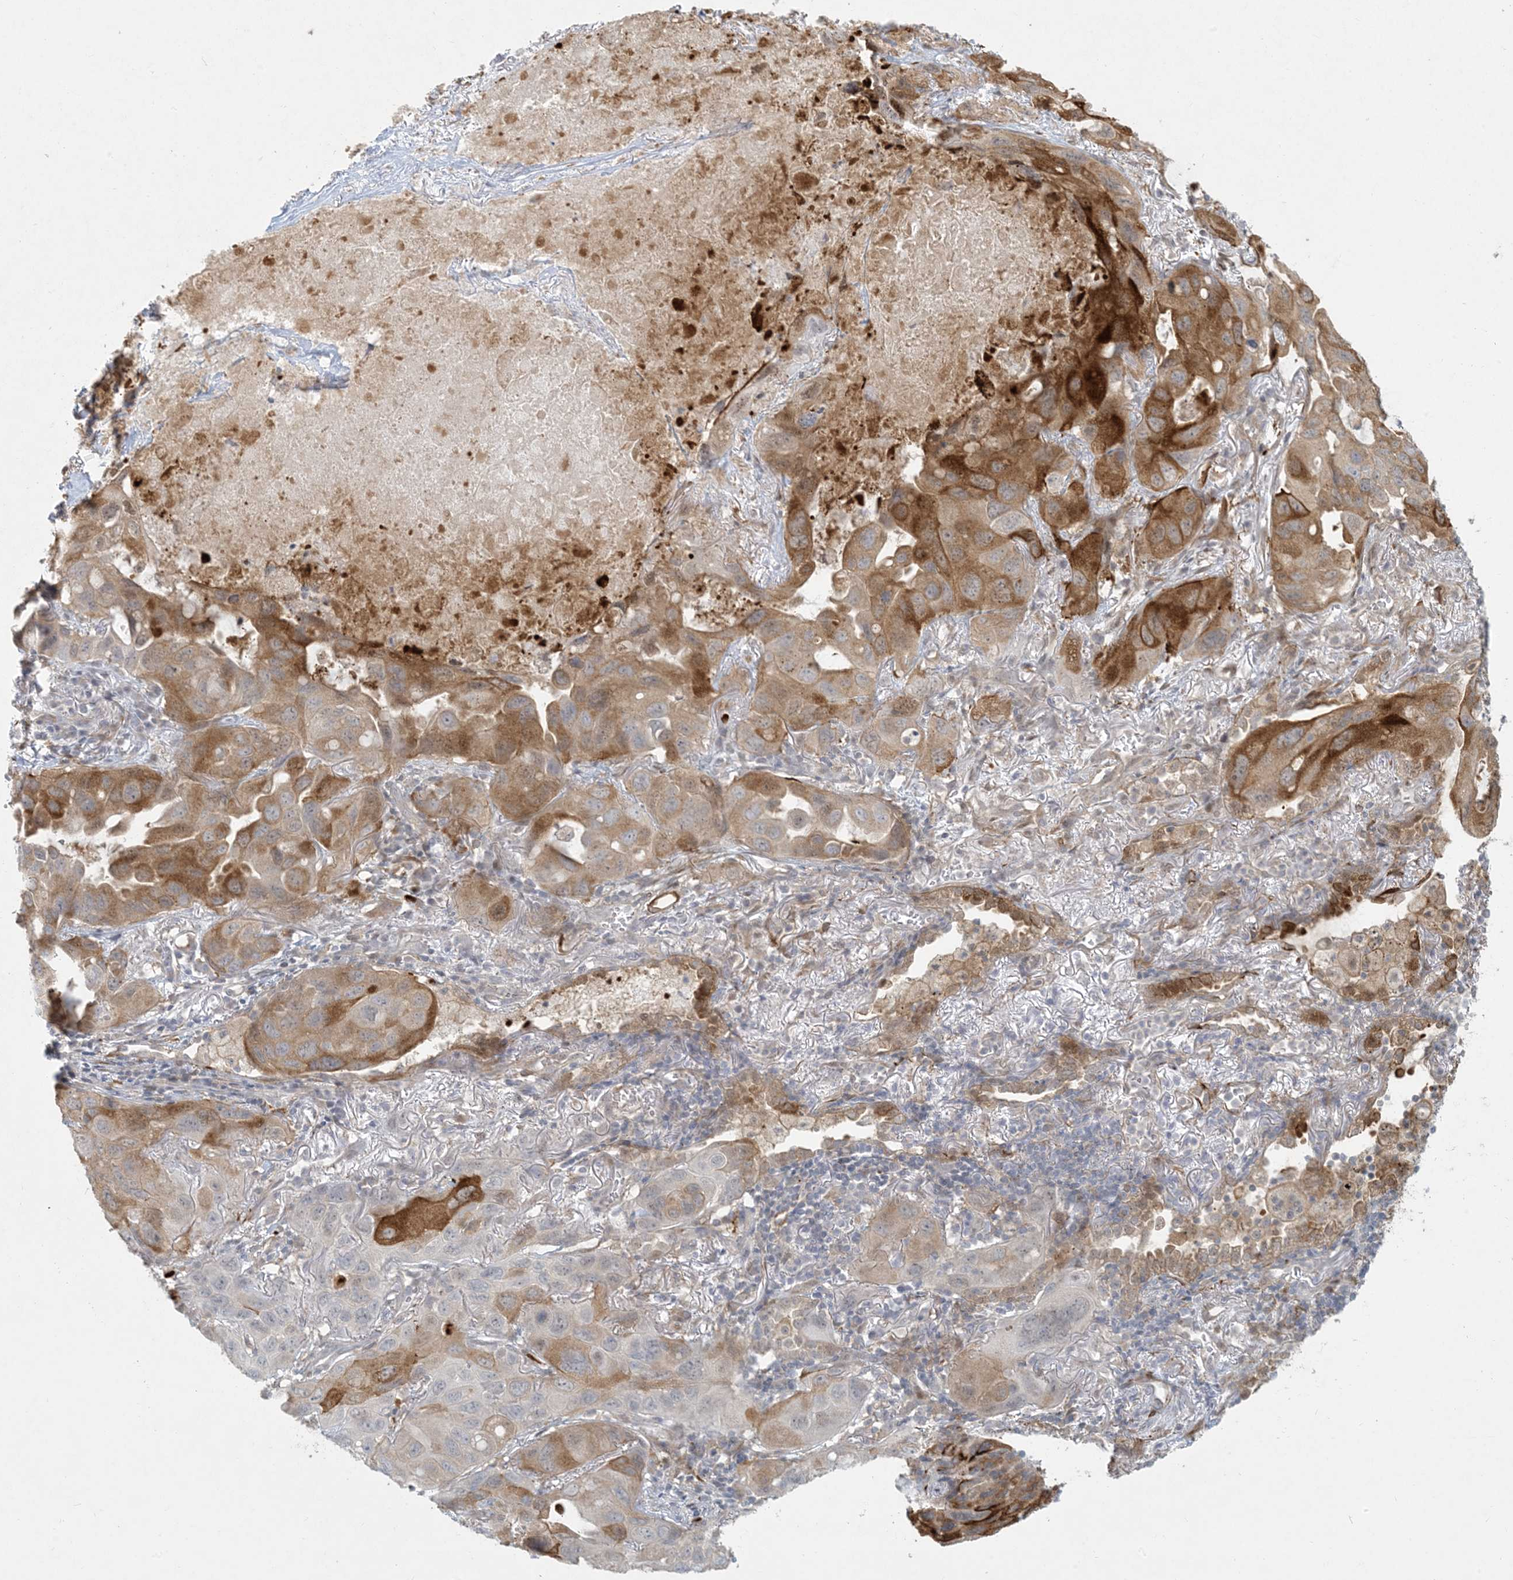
{"staining": {"intensity": "moderate", "quantity": "25%-75%", "location": "nuclear"}, "tissue": "lung cancer", "cell_type": "Tumor cells", "image_type": "cancer", "snomed": [{"axis": "morphology", "description": "Squamous cell carcinoma, NOS"}, {"axis": "topography", "description": "Lung"}], "caption": "Brown immunohistochemical staining in human lung cancer reveals moderate nuclear expression in approximately 25%-75% of tumor cells. (DAB (3,3'-diaminobenzidine) IHC, brown staining for protein, blue staining for nuclei).", "gene": "BCORL1", "patient": {"sex": "female", "age": 73}}